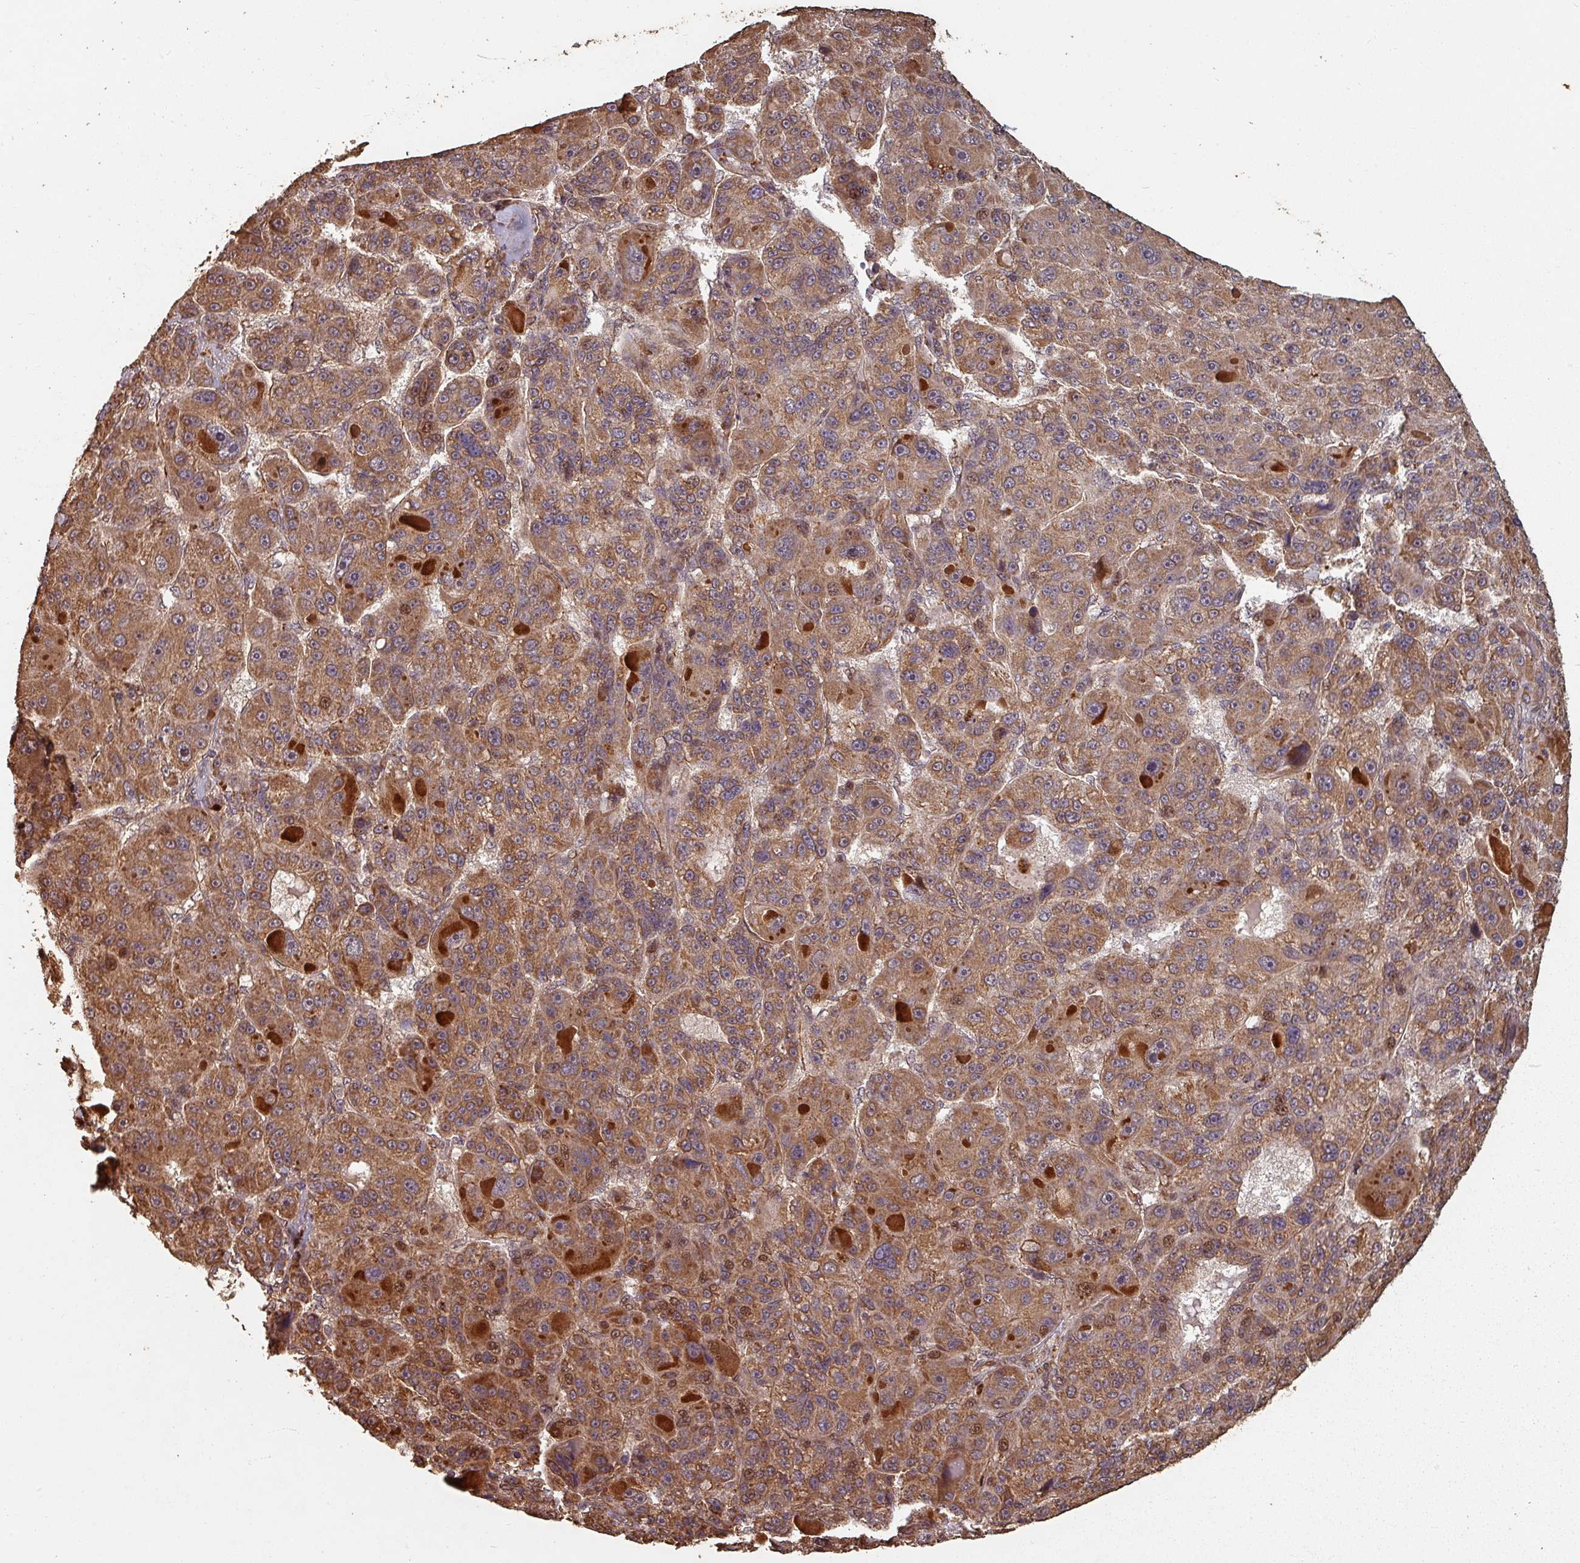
{"staining": {"intensity": "strong", "quantity": ">75%", "location": "cytoplasmic/membranous"}, "tissue": "liver cancer", "cell_type": "Tumor cells", "image_type": "cancer", "snomed": [{"axis": "morphology", "description": "Carcinoma, Hepatocellular, NOS"}, {"axis": "topography", "description": "Liver"}], "caption": "Immunohistochemical staining of liver cancer exhibits high levels of strong cytoplasmic/membranous positivity in about >75% of tumor cells.", "gene": "EID1", "patient": {"sex": "male", "age": 76}}